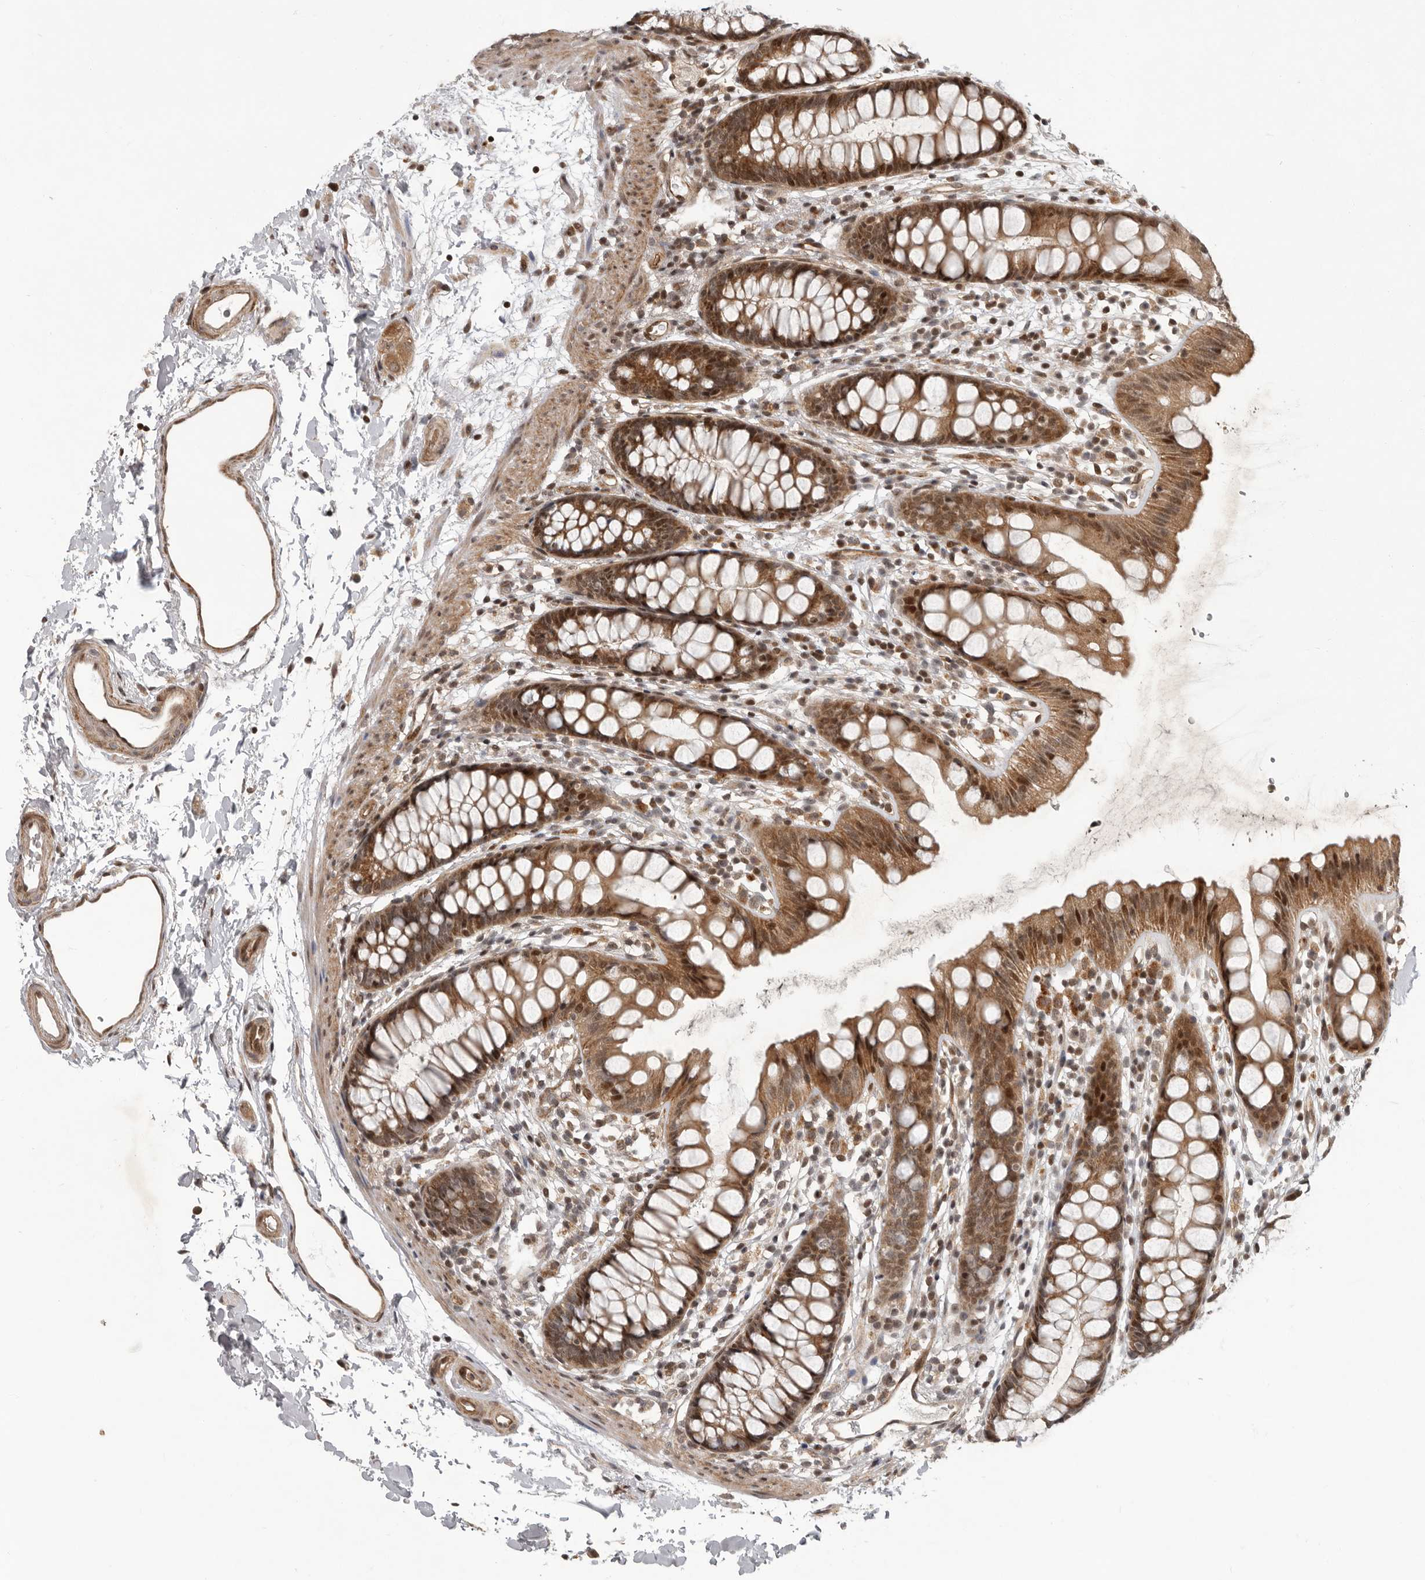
{"staining": {"intensity": "strong", "quantity": ">75%", "location": "cytoplasmic/membranous,nuclear"}, "tissue": "rectum", "cell_type": "Glandular cells", "image_type": "normal", "snomed": [{"axis": "morphology", "description": "Normal tissue, NOS"}, {"axis": "topography", "description": "Rectum"}], "caption": "Benign rectum exhibits strong cytoplasmic/membranous,nuclear positivity in about >75% of glandular cells, visualized by immunohistochemistry. Using DAB (3,3'-diaminobenzidine) (brown) and hematoxylin (blue) stains, captured at high magnification using brightfield microscopy.", "gene": "RABIF", "patient": {"sex": "female", "age": 65}}